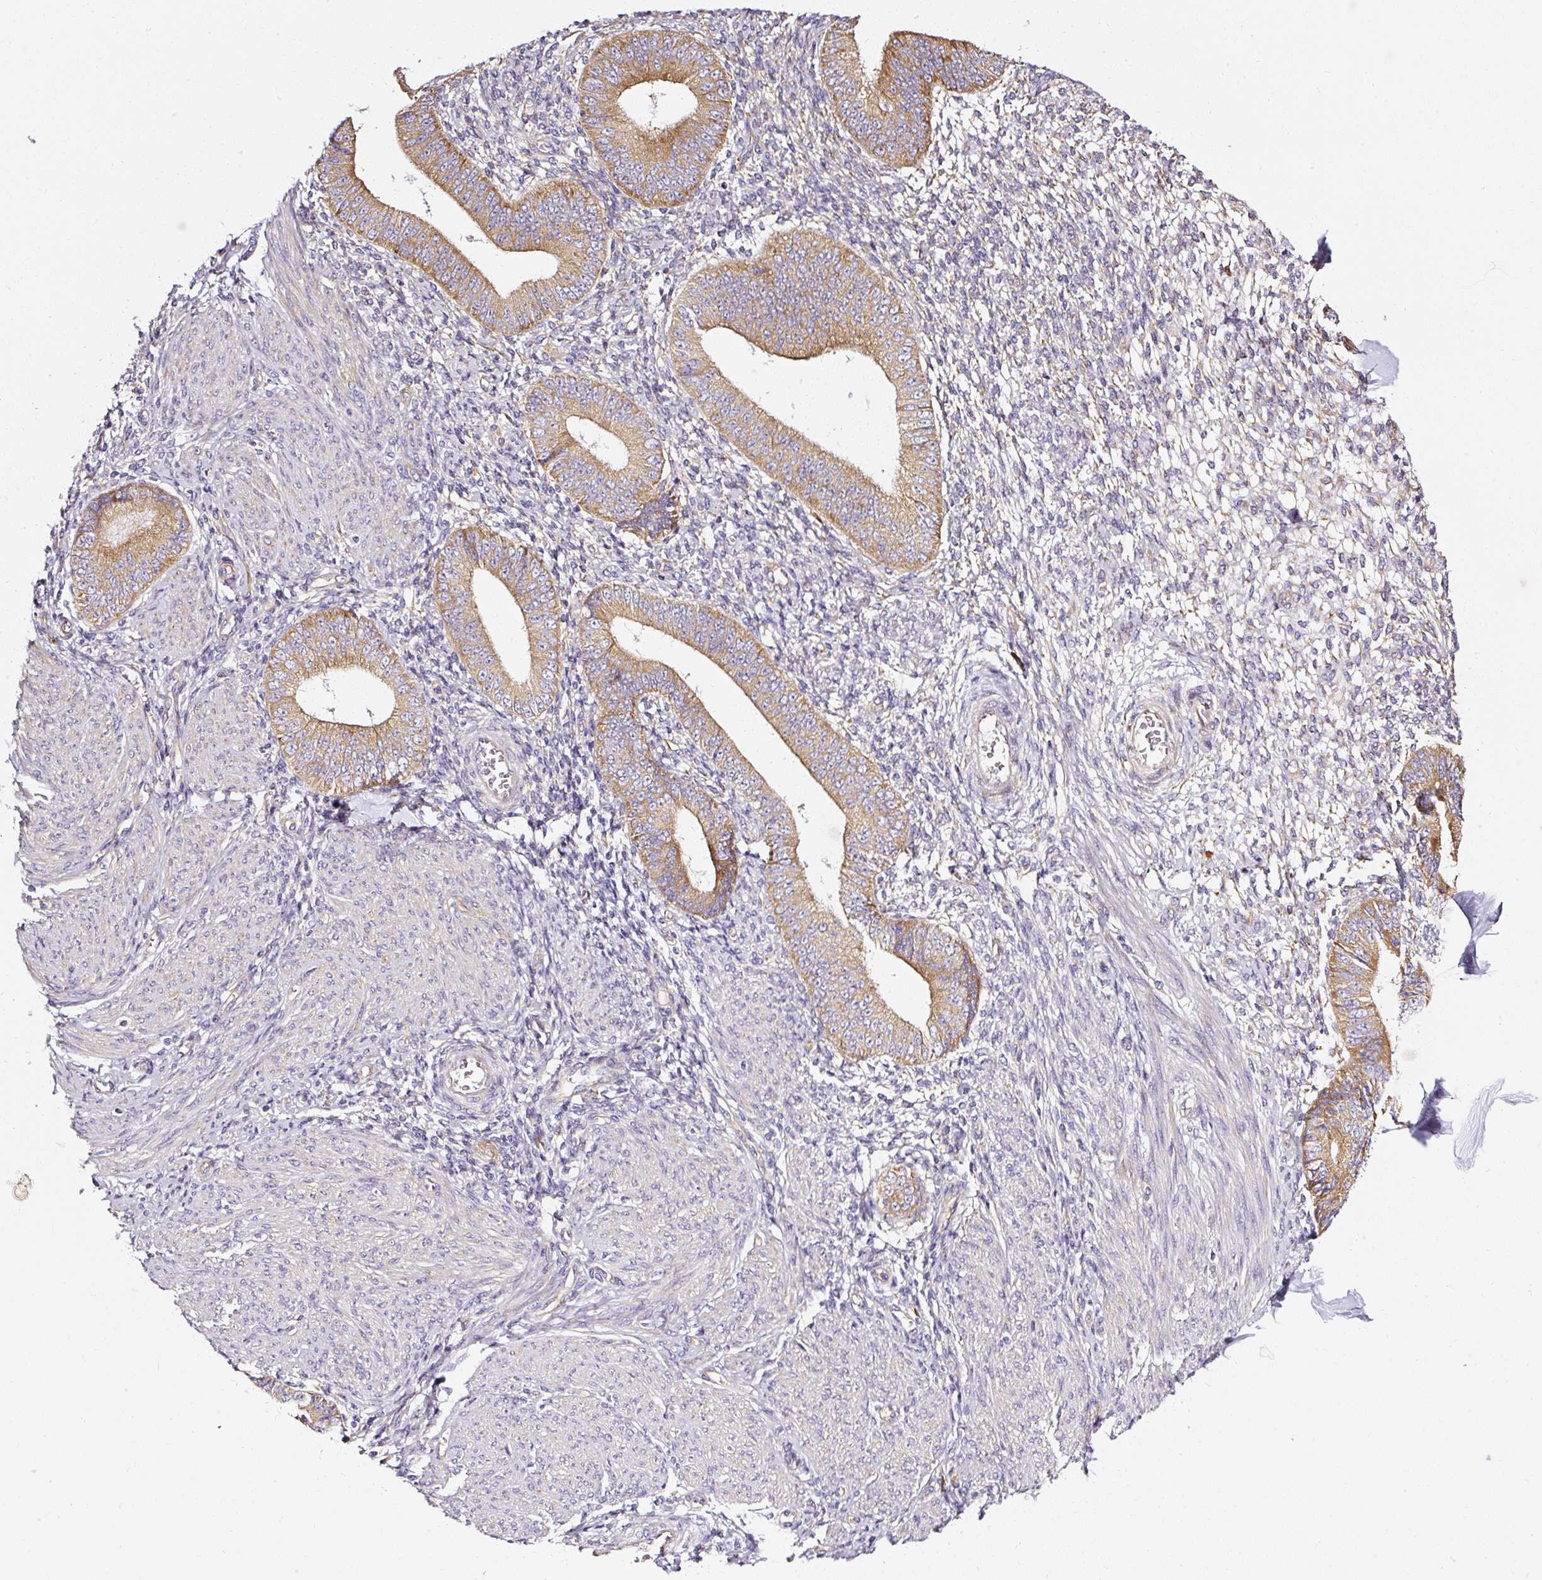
{"staining": {"intensity": "negative", "quantity": "none", "location": "none"}, "tissue": "endometrium", "cell_type": "Cells in endometrial stroma", "image_type": "normal", "snomed": [{"axis": "morphology", "description": "Normal tissue, NOS"}, {"axis": "topography", "description": "Endometrium"}], "caption": "Immunohistochemistry photomicrograph of unremarkable human endometrium stained for a protein (brown), which demonstrates no staining in cells in endometrial stroma.", "gene": "RPL10A", "patient": {"sex": "female", "age": 49}}